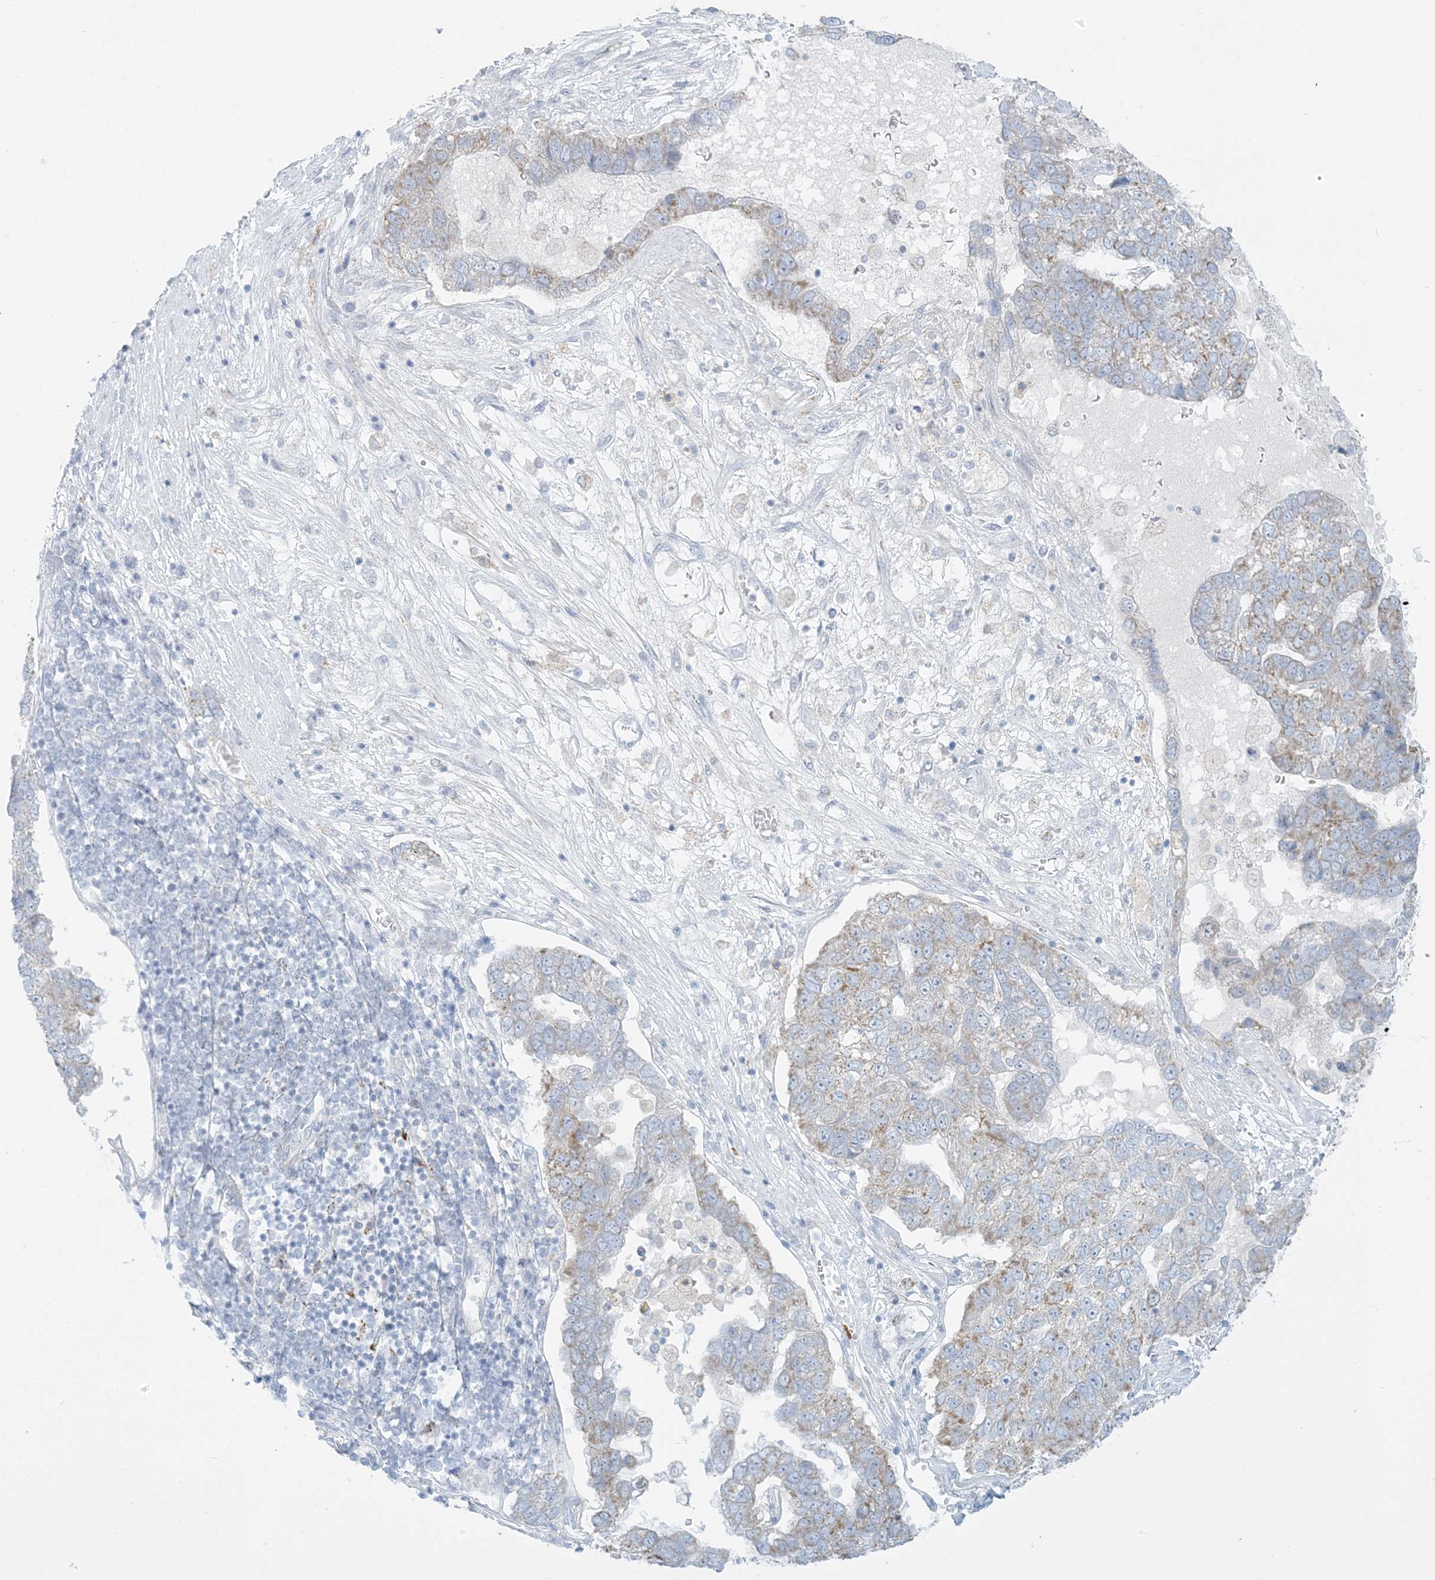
{"staining": {"intensity": "moderate", "quantity": "<25%", "location": "cytoplasmic/membranous"}, "tissue": "pancreatic cancer", "cell_type": "Tumor cells", "image_type": "cancer", "snomed": [{"axis": "morphology", "description": "Adenocarcinoma, NOS"}, {"axis": "topography", "description": "Pancreas"}], "caption": "Human pancreatic cancer (adenocarcinoma) stained with a brown dye exhibits moderate cytoplasmic/membranous positive expression in approximately <25% of tumor cells.", "gene": "ZDHHC4", "patient": {"sex": "female", "age": 61}}